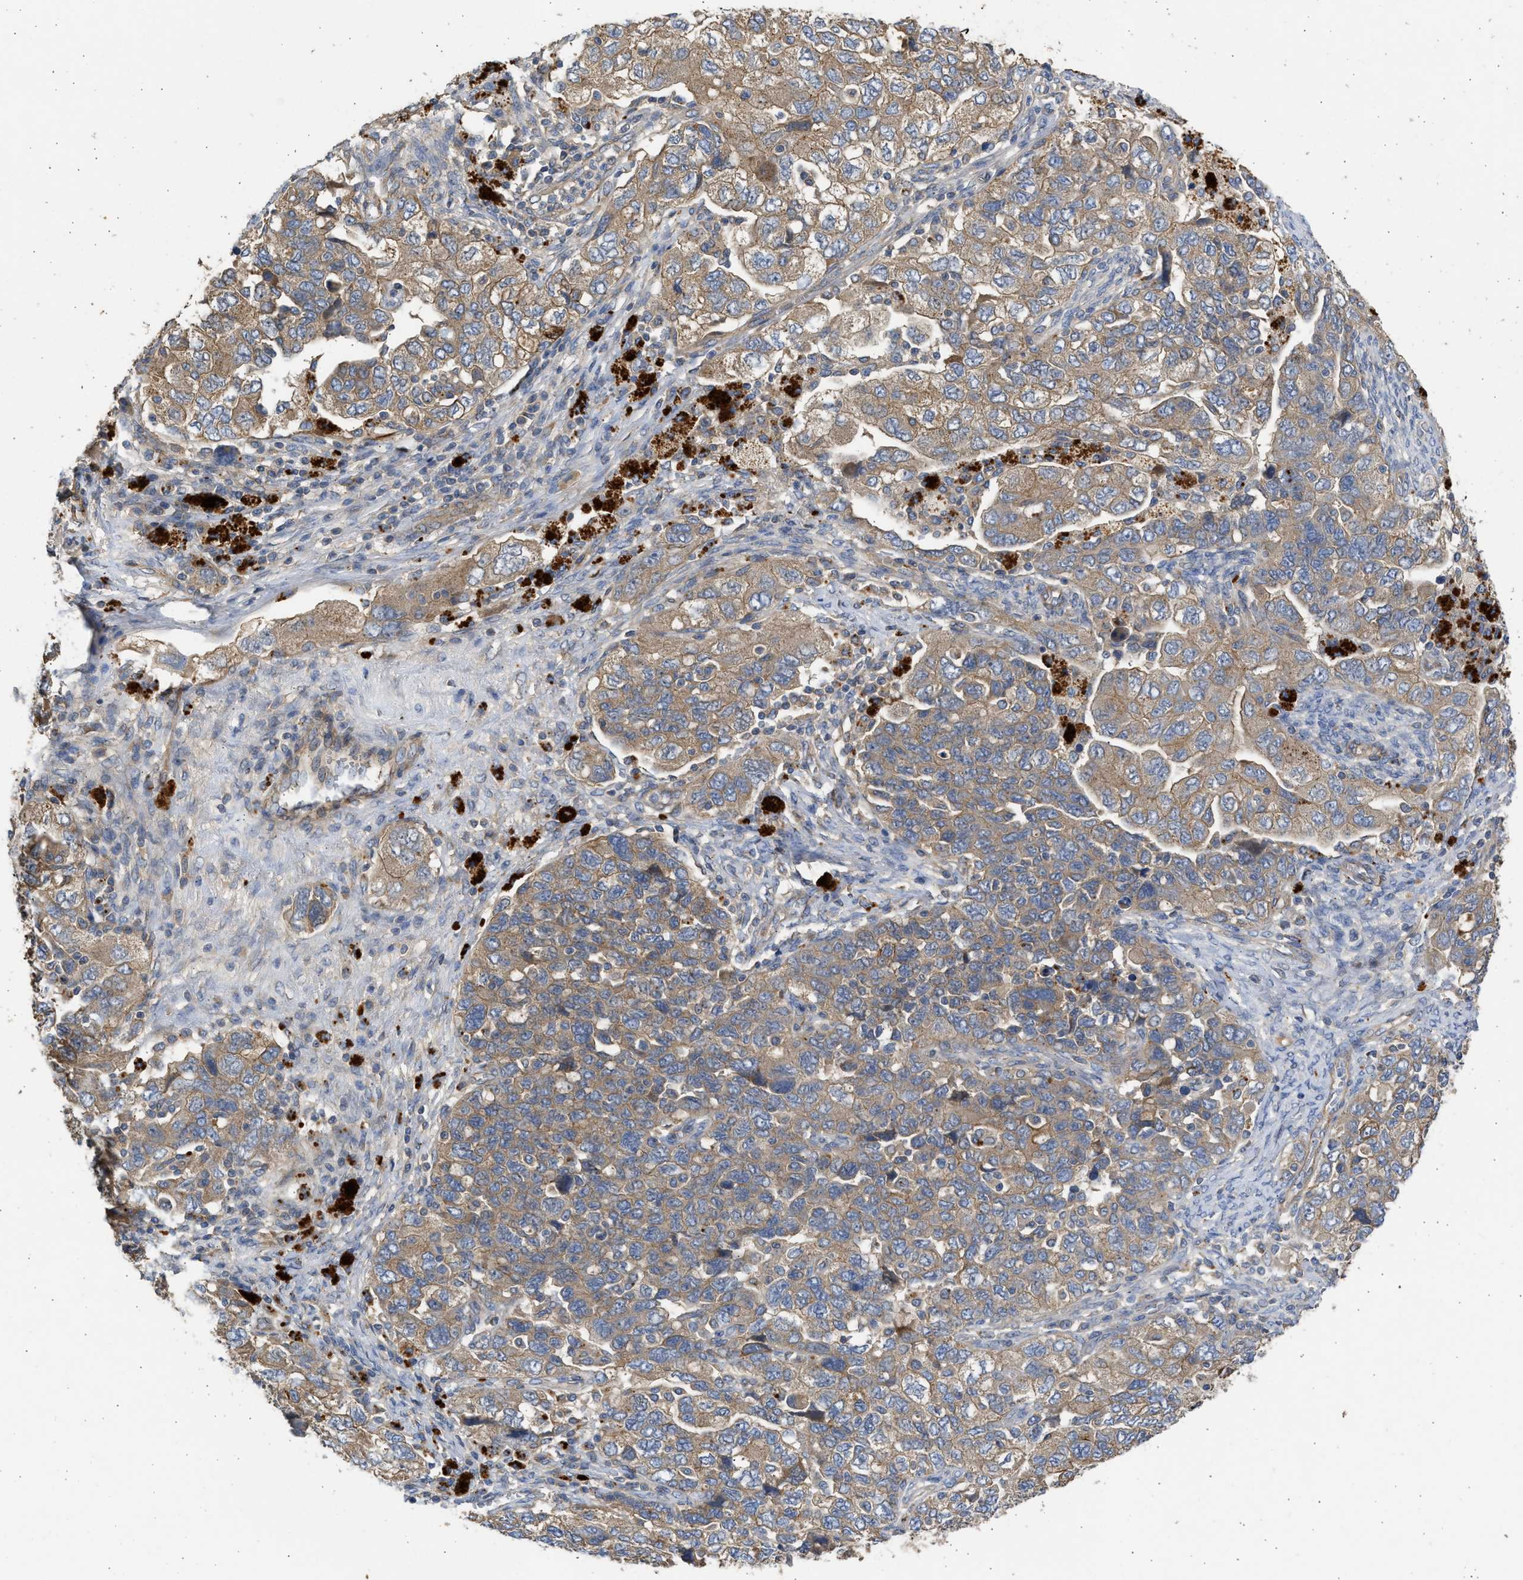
{"staining": {"intensity": "moderate", "quantity": ">75%", "location": "cytoplasmic/membranous"}, "tissue": "ovarian cancer", "cell_type": "Tumor cells", "image_type": "cancer", "snomed": [{"axis": "morphology", "description": "Carcinoma, NOS"}, {"axis": "morphology", "description": "Cystadenocarcinoma, serous, NOS"}, {"axis": "topography", "description": "Ovary"}], "caption": "Protein staining exhibits moderate cytoplasmic/membranous staining in about >75% of tumor cells in ovarian cancer.", "gene": "CSRNP2", "patient": {"sex": "female", "age": 69}}